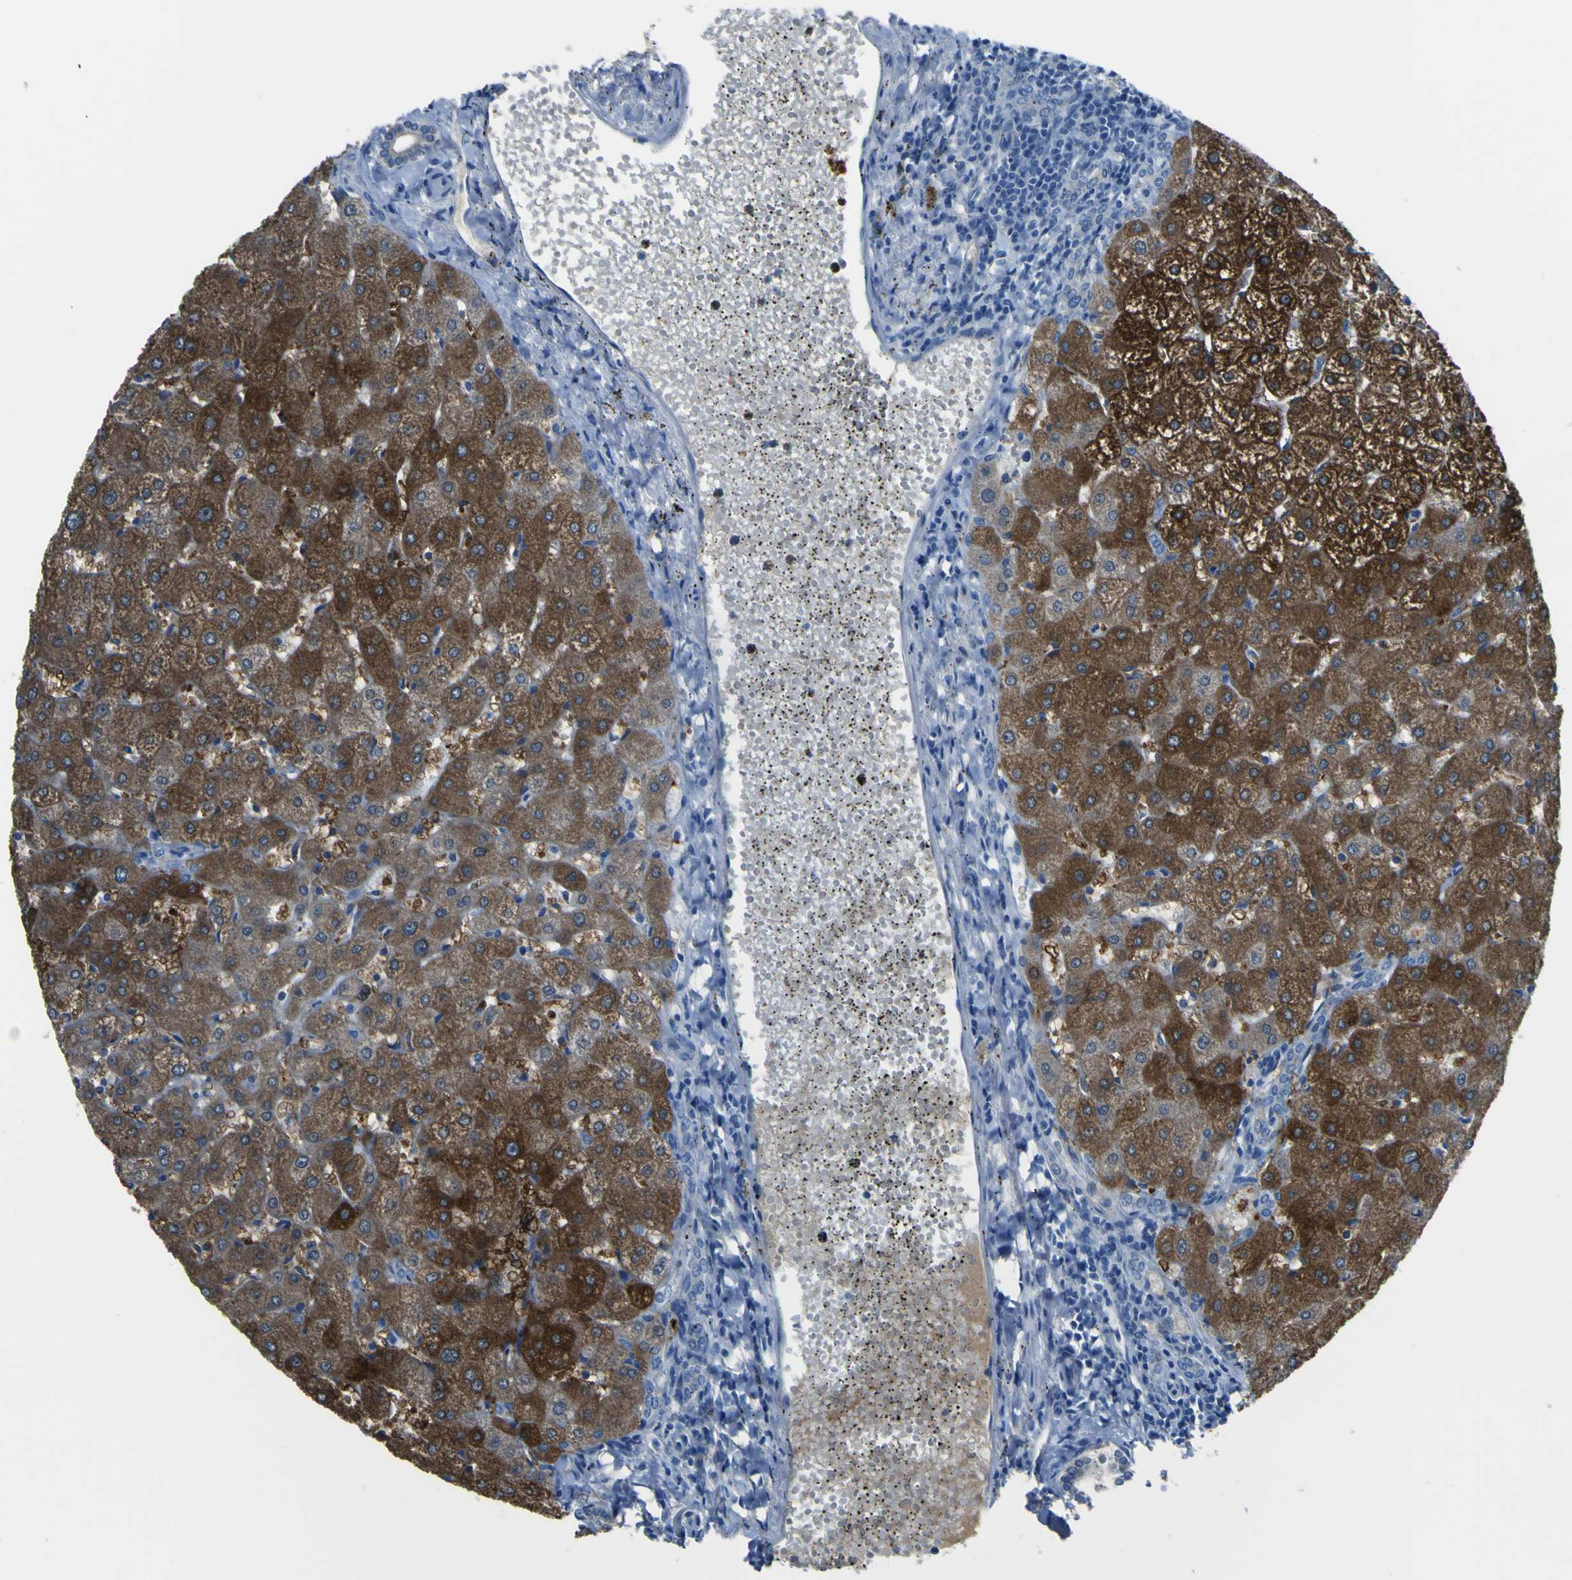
{"staining": {"intensity": "negative", "quantity": "none", "location": "none"}, "tissue": "liver", "cell_type": "Cholangiocytes", "image_type": "normal", "snomed": [{"axis": "morphology", "description": "Normal tissue, NOS"}, {"axis": "topography", "description": "Liver"}], "caption": "Image shows no protein expression in cholangiocytes of unremarkable liver.", "gene": "PHKG1", "patient": {"sex": "male", "age": 67}}